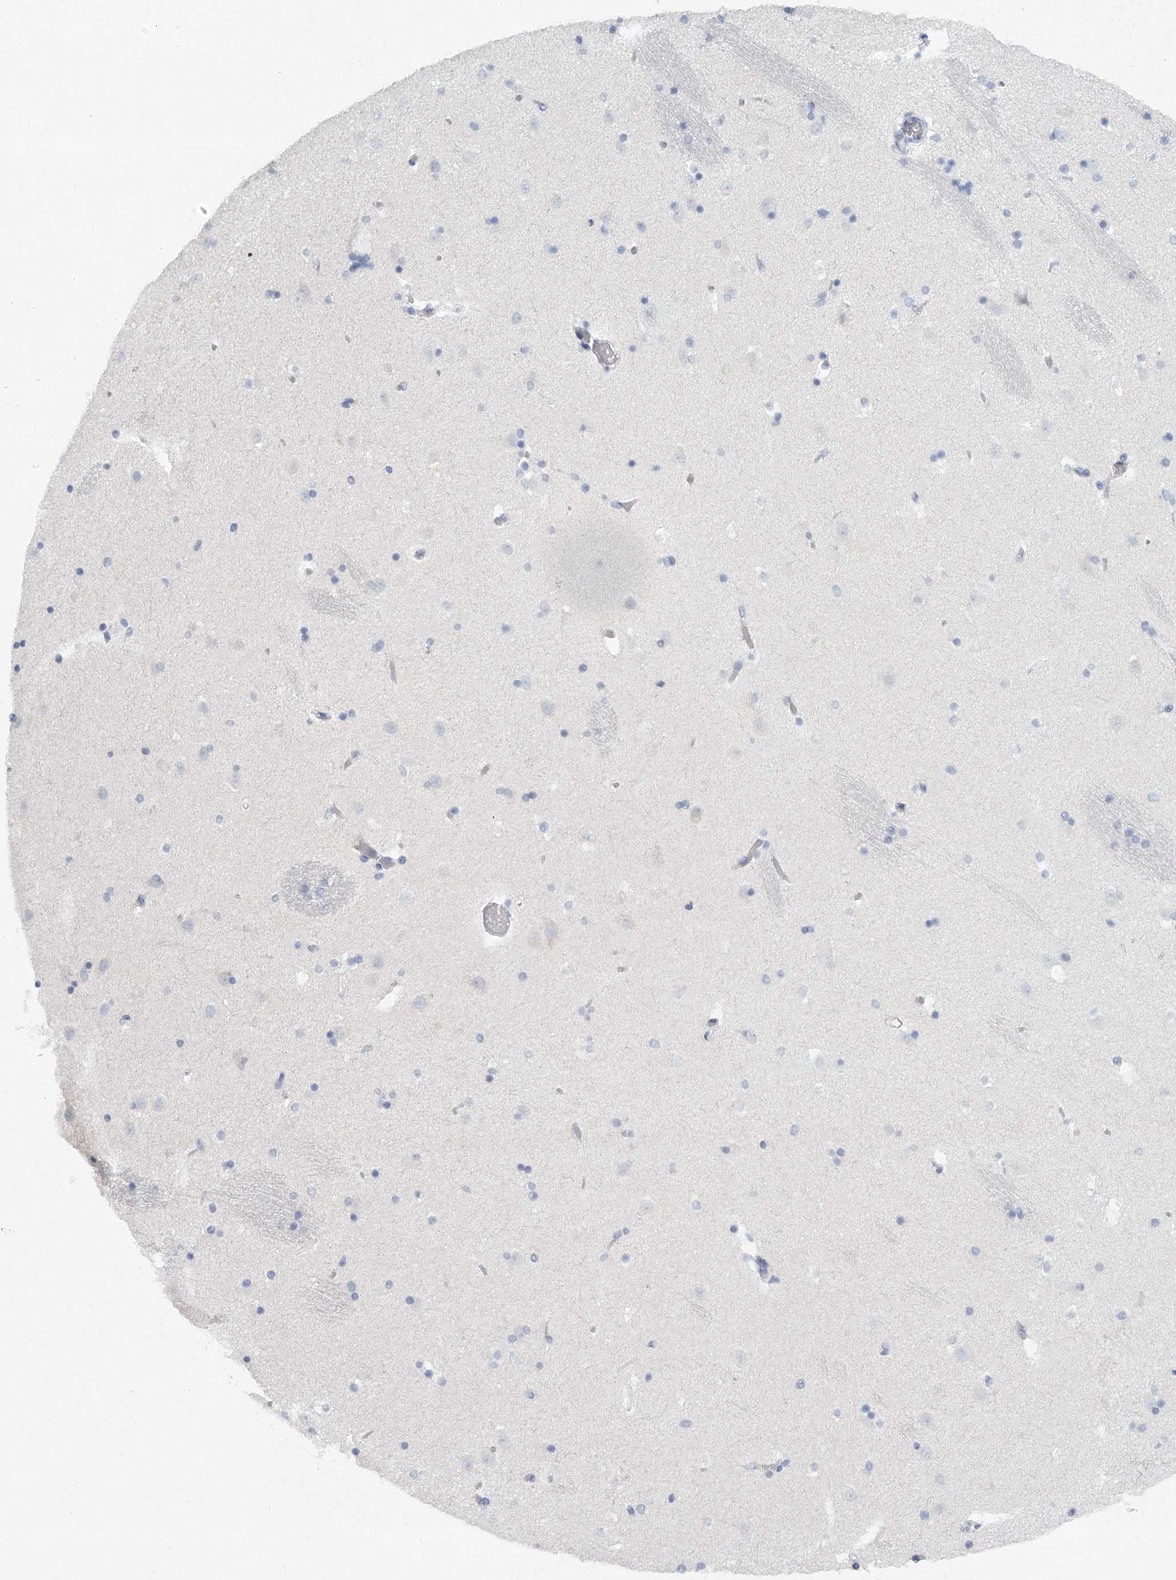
{"staining": {"intensity": "negative", "quantity": "none", "location": "none"}, "tissue": "caudate", "cell_type": "Glial cells", "image_type": "normal", "snomed": [{"axis": "morphology", "description": "Normal tissue, NOS"}, {"axis": "topography", "description": "Lateral ventricle wall"}], "caption": "Glial cells are negative for protein expression in benign human caudate. (Stains: DAB IHC with hematoxylin counter stain, Microscopy: brightfield microscopy at high magnification).", "gene": "FAT2", "patient": {"sex": "male", "age": 45}}